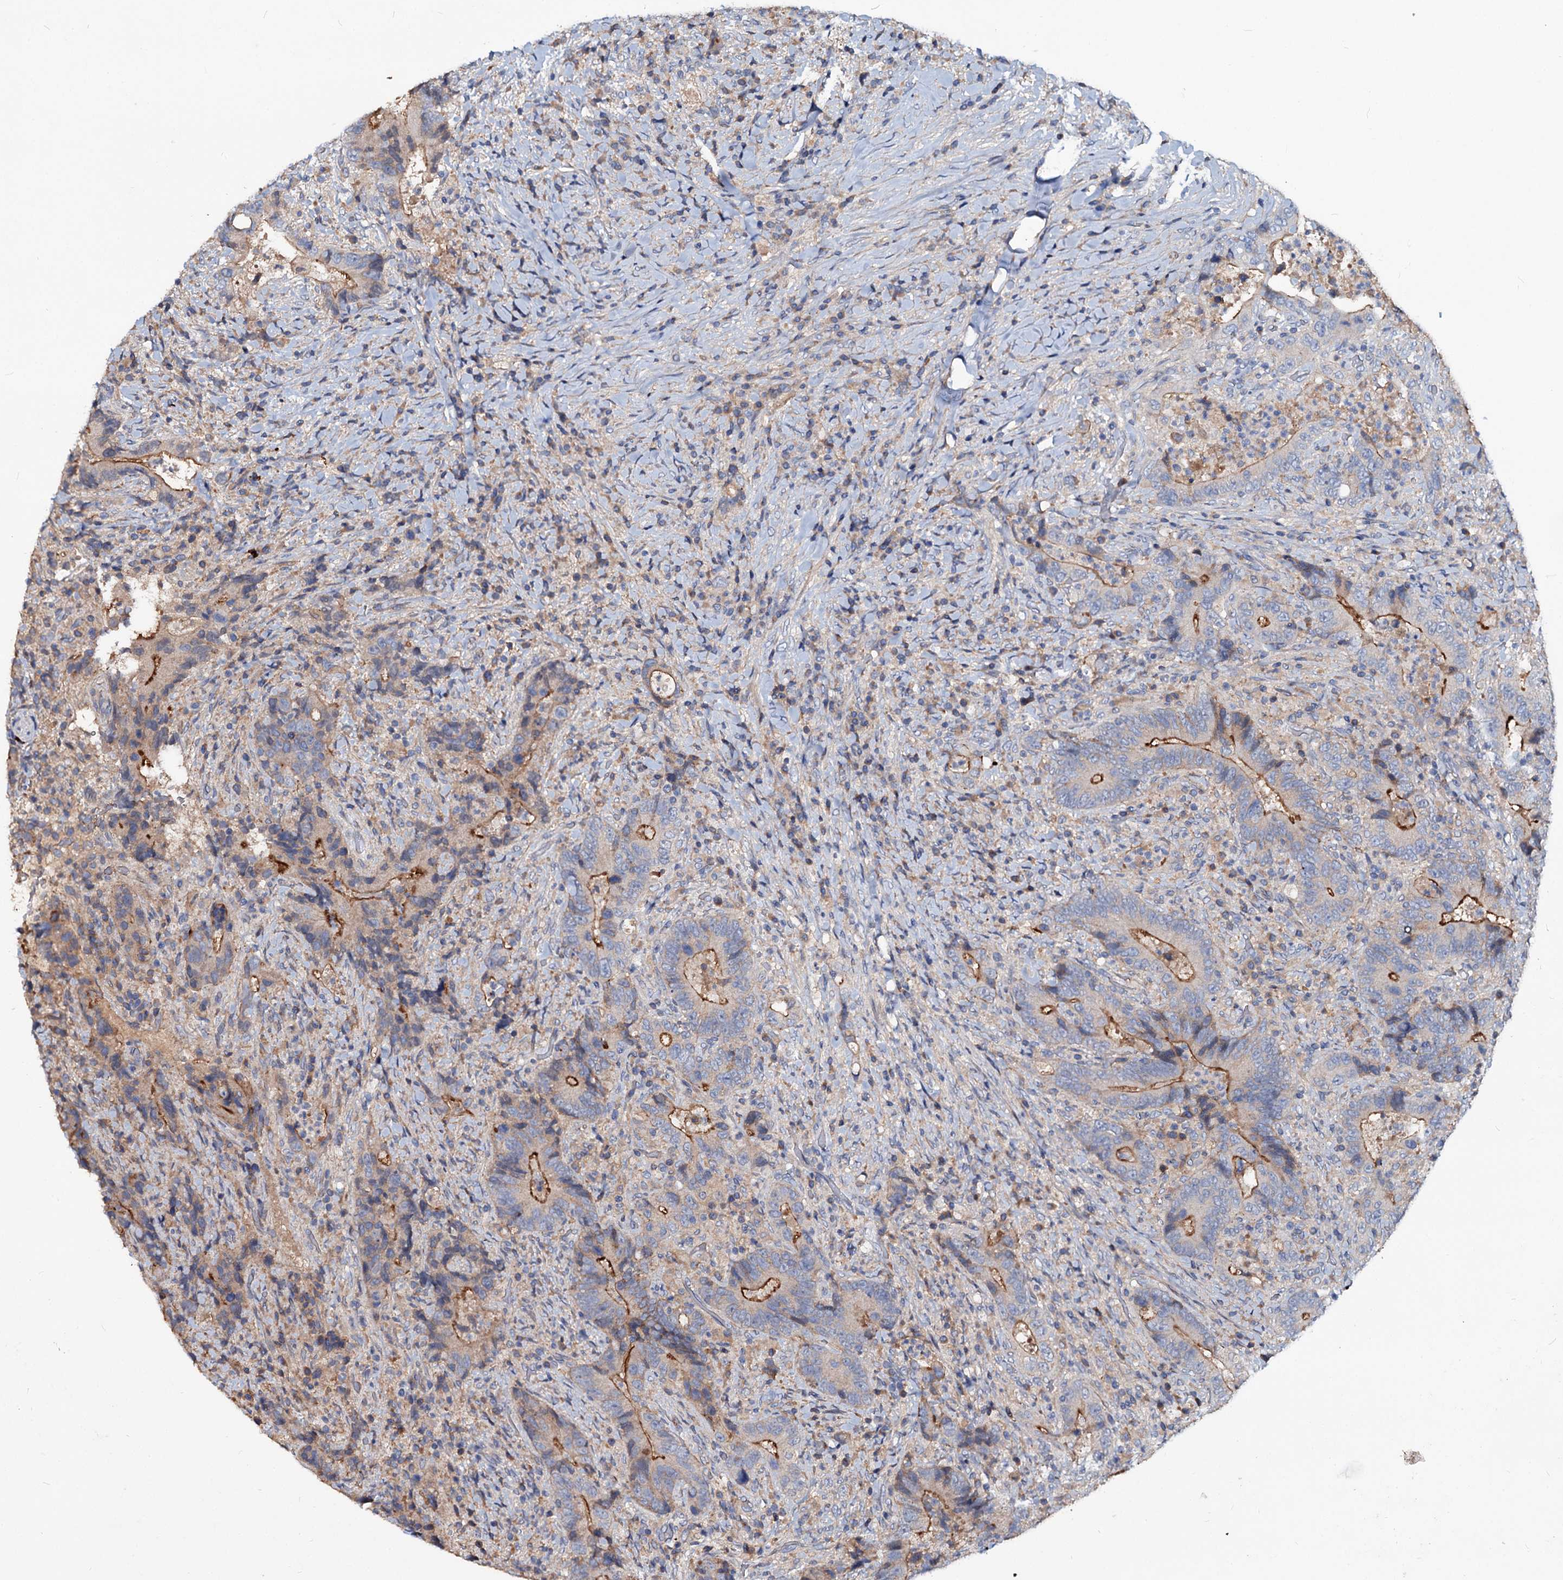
{"staining": {"intensity": "moderate", "quantity": "<25%", "location": "cytoplasmic/membranous"}, "tissue": "colorectal cancer", "cell_type": "Tumor cells", "image_type": "cancer", "snomed": [{"axis": "morphology", "description": "Adenocarcinoma, NOS"}, {"axis": "topography", "description": "Colon"}], "caption": "Brown immunohistochemical staining in human colorectal cancer displays moderate cytoplasmic/membranous positivity in approximately <25% of tumor cells. (IHC, brightfield microscopy, high magnification).", "gene": "ACY3", "patient": {"sex": "female", "age": 75}}